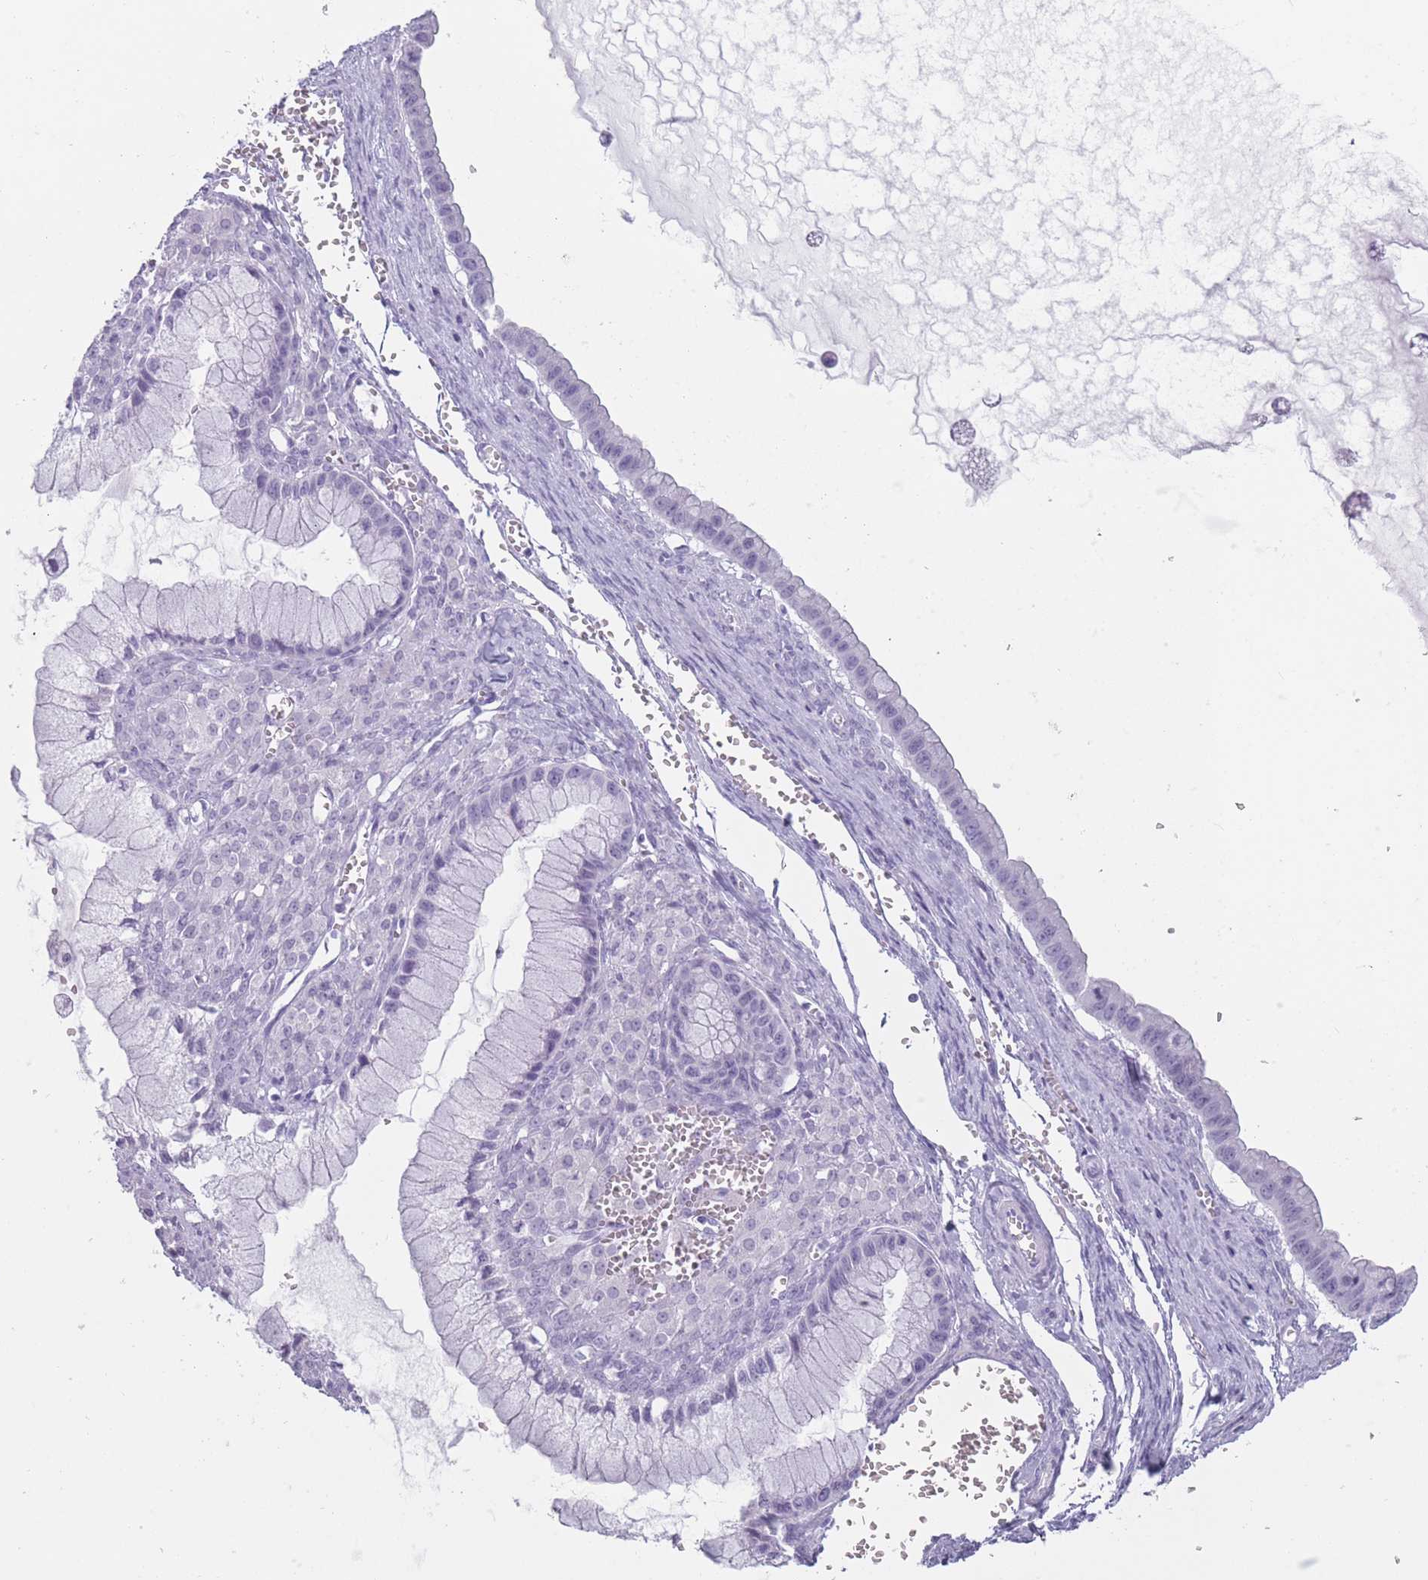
{"staining": {"intensity": "negative", "quantity": "none", "location": "none"}, "tissue": "ovarian cancer", "cell_type": "Tumor cells", "image_type": "cancer", "snomed": [{"axis": "morphology", "description": "Cystadenocarcinoma, mucinous, NOS"}, {"axis": "topography", "description": "Ovary"}], "caption": "A micrograph of ovarian cancer stained for a protein exhibits no brown staining in tumor cells. (DAB immunohistochemistry (IHC) with hematoxylin counter stain).", "gene": "PNMA3", "patient": {"sex": "female", "age": 59}}